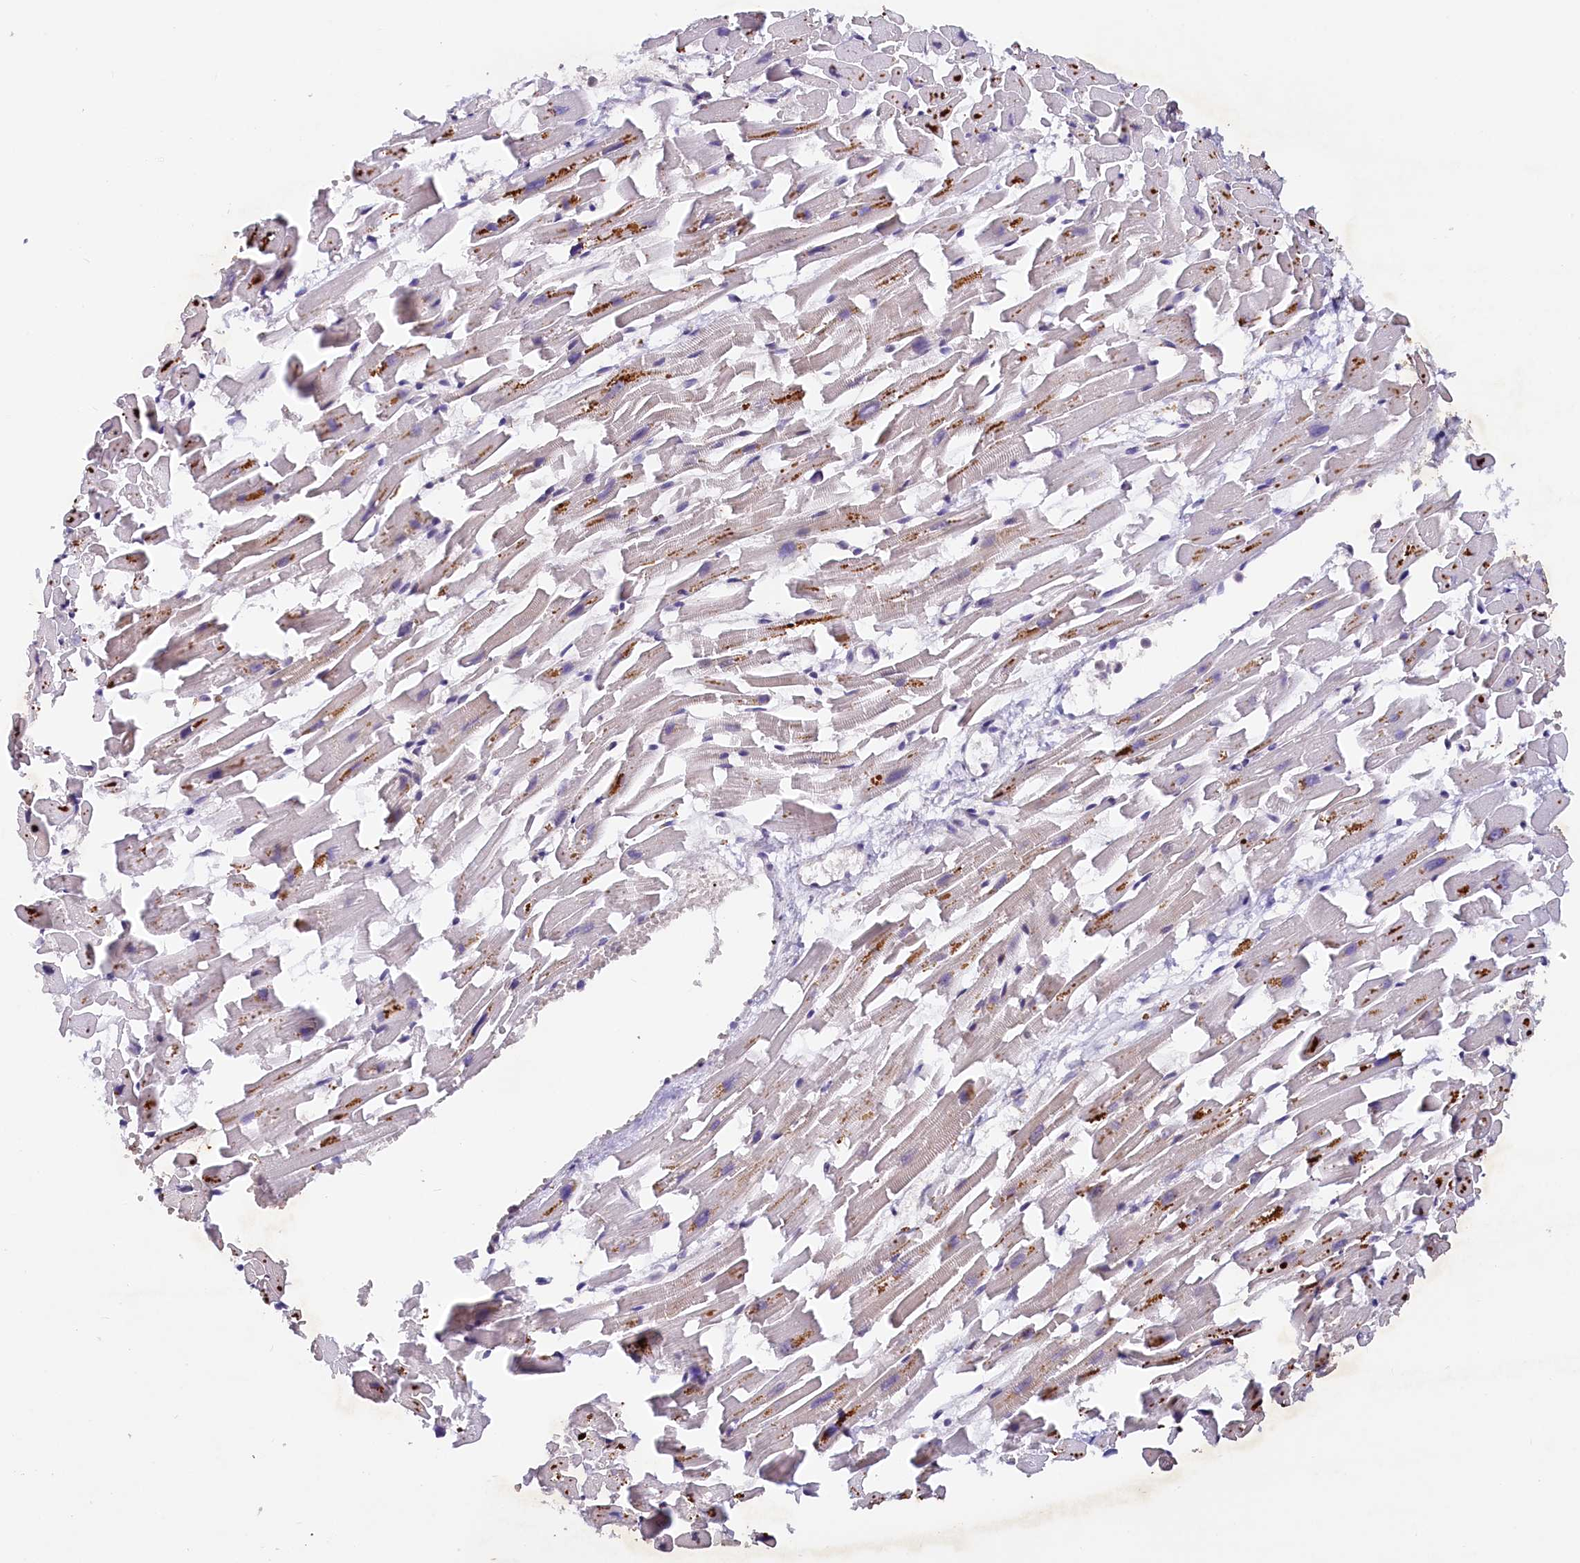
{"staining": {"intensity": "moderate", "quantity": "<25%", "location": "cytoplasmic/membranous,nuclear"}, "tissue": "heart muscle", "cell_type": "Cardiomyocytes", "image_type": "normal", "snomed": [{"axis": "morphology", "description": "Normal tissue, NOS"}, {"axis": "topography", "description": "Heart"}], "caption": "Protein analysis of normal heart muscle displays moderate cytoplasmic/membranous,nuclear expression in approximately <25% of cardiomyocytes. Using DAB (brown) and hematoxylin (blue) stains, captured at high magnification using brightfield microscopy.", "gene": "N4BP2L1", "patient": {"sex": "female", "age": 64}}